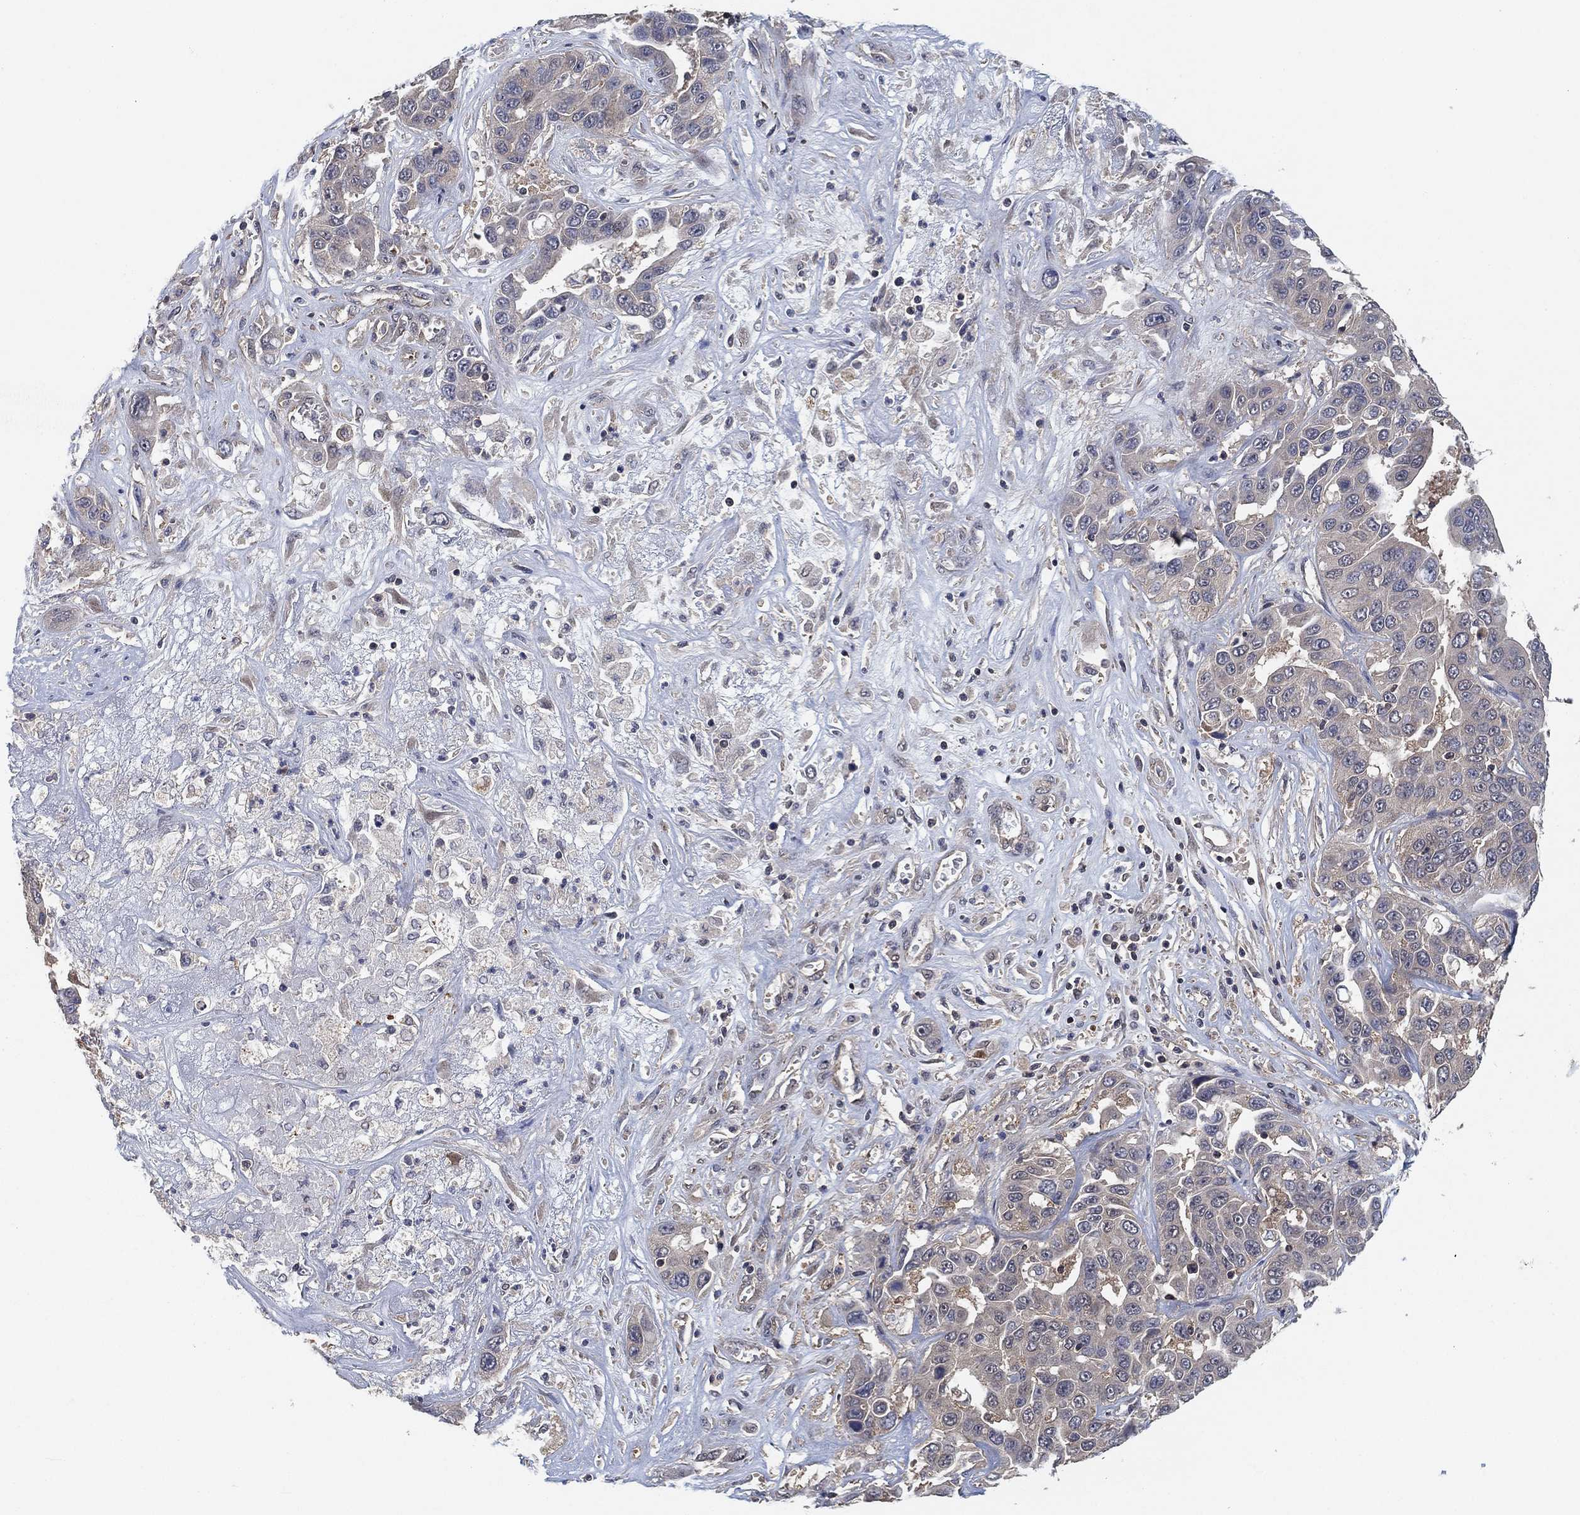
{"staining": {"intensity": "negative", "quantity": "none", "location": "none"}, "tissue": "liver cancer", "cell_type": "Tumor cells", "image_type": "cancer", "snomed": [{"axis": "morphology", "description": "Cholangiocarcinoma"}, {"axis": "topography", "description": "Liver"}], "caption": "Protein analysis of cholangiocarcinoma (liver) demonstrates no significant positivity in tumor cells.", "gene": "CCDC43", "patient": {"sex": "female", "age": 52}}